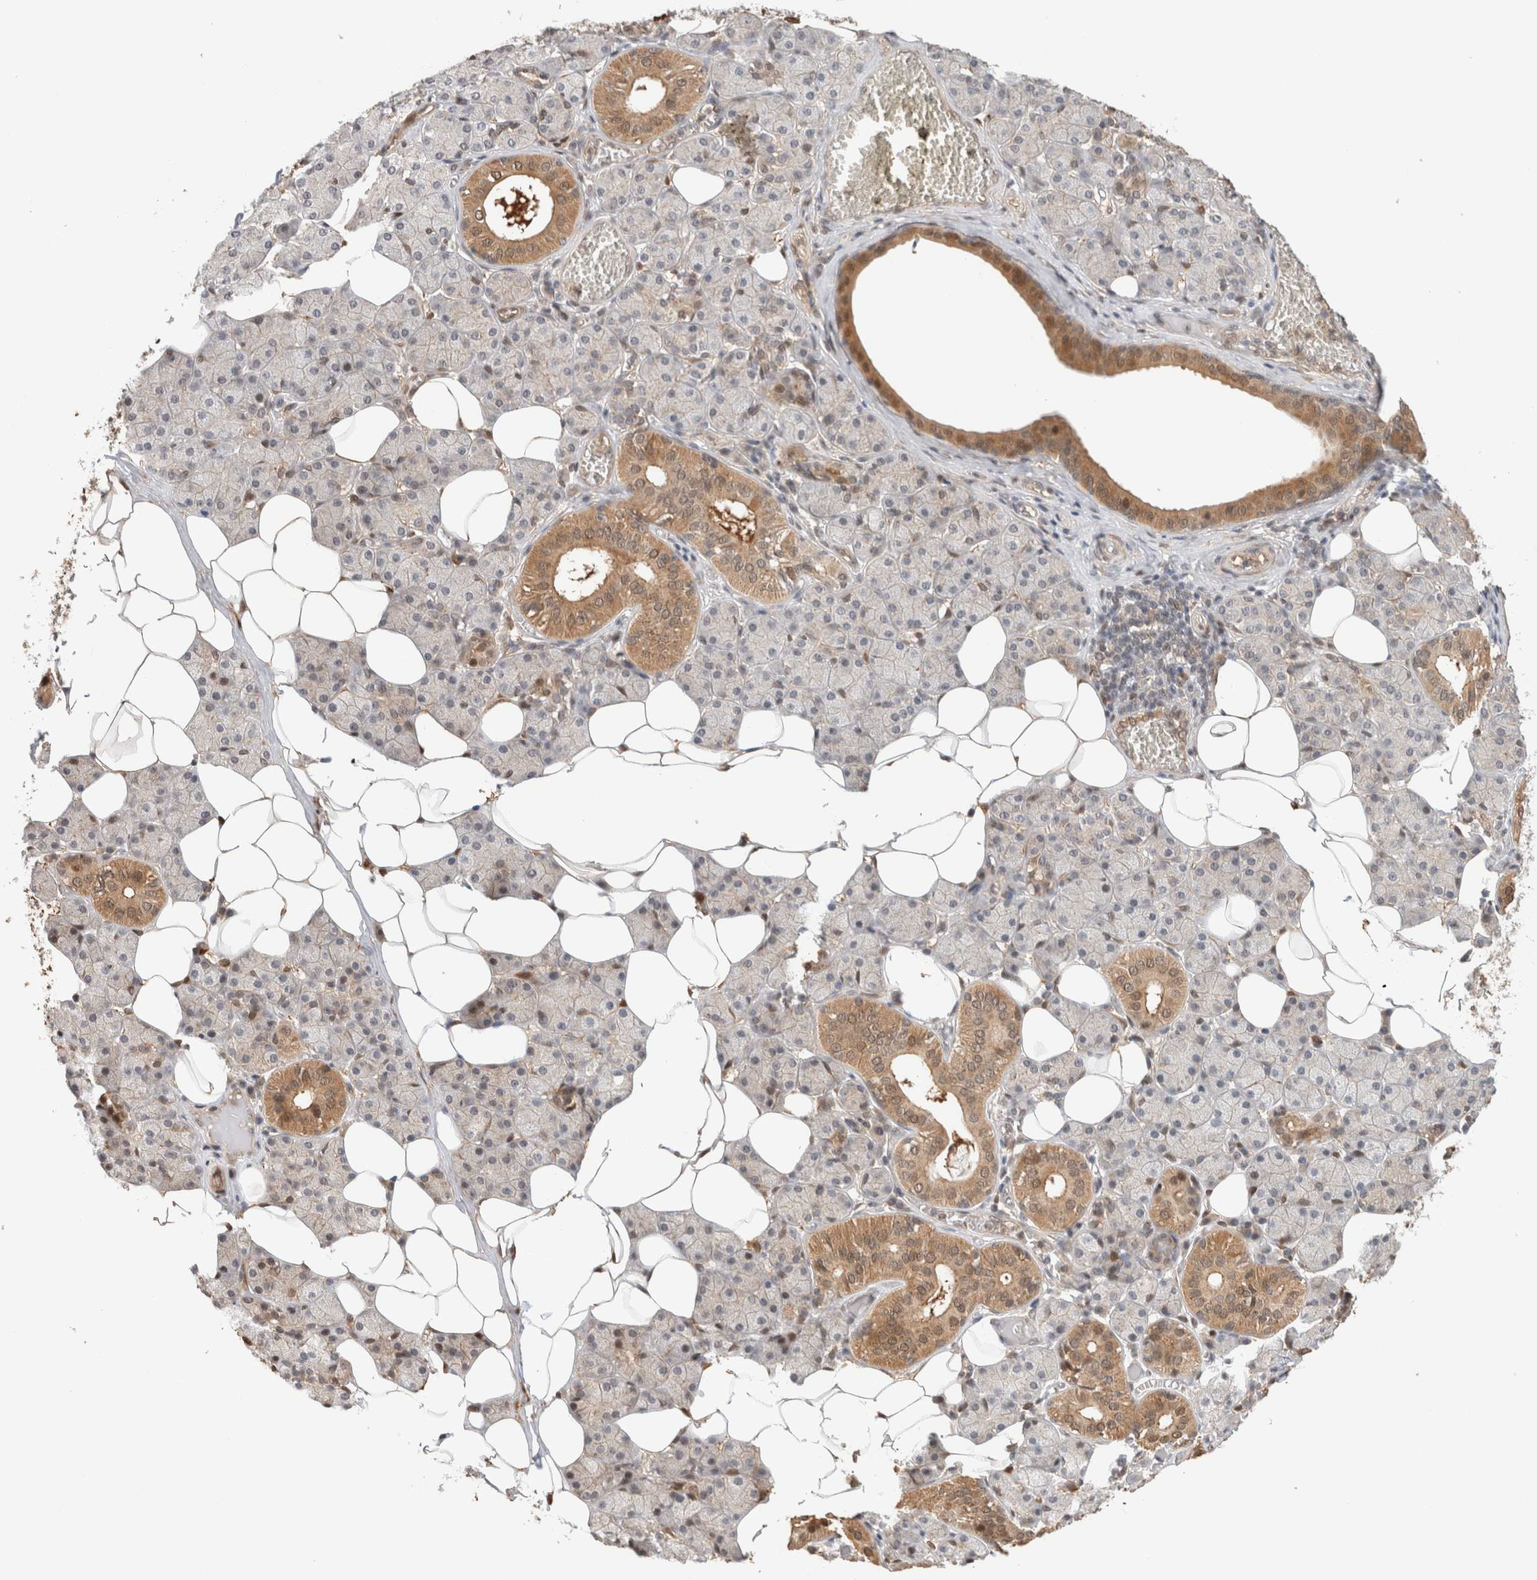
{"staining": {"intensity": "moderate", "quantity": "<25%", "location": "cytoplasmic/membranous"}, "tissue": "salivary gland", "cell_type": "Glandular cells", "image_type": "normal", "snomed": [{"axis": "morphology", "description": "Normal tissue, NOS"}, {"axis": "topography", "description": "Salivary gland"}], "caption": "Salivary gland stained with DAB immunohistochemistry exhibits low levels of moderate cytoplasmic/membranous staining in about <25% of glandular cells. The staining is performed using DAB brown chromogen to label protein expression. The nuclei are counter-stained blue using hematoxylin.", "gene": "OTUD6B", "patient": {"sex": "female", "age": 33}}